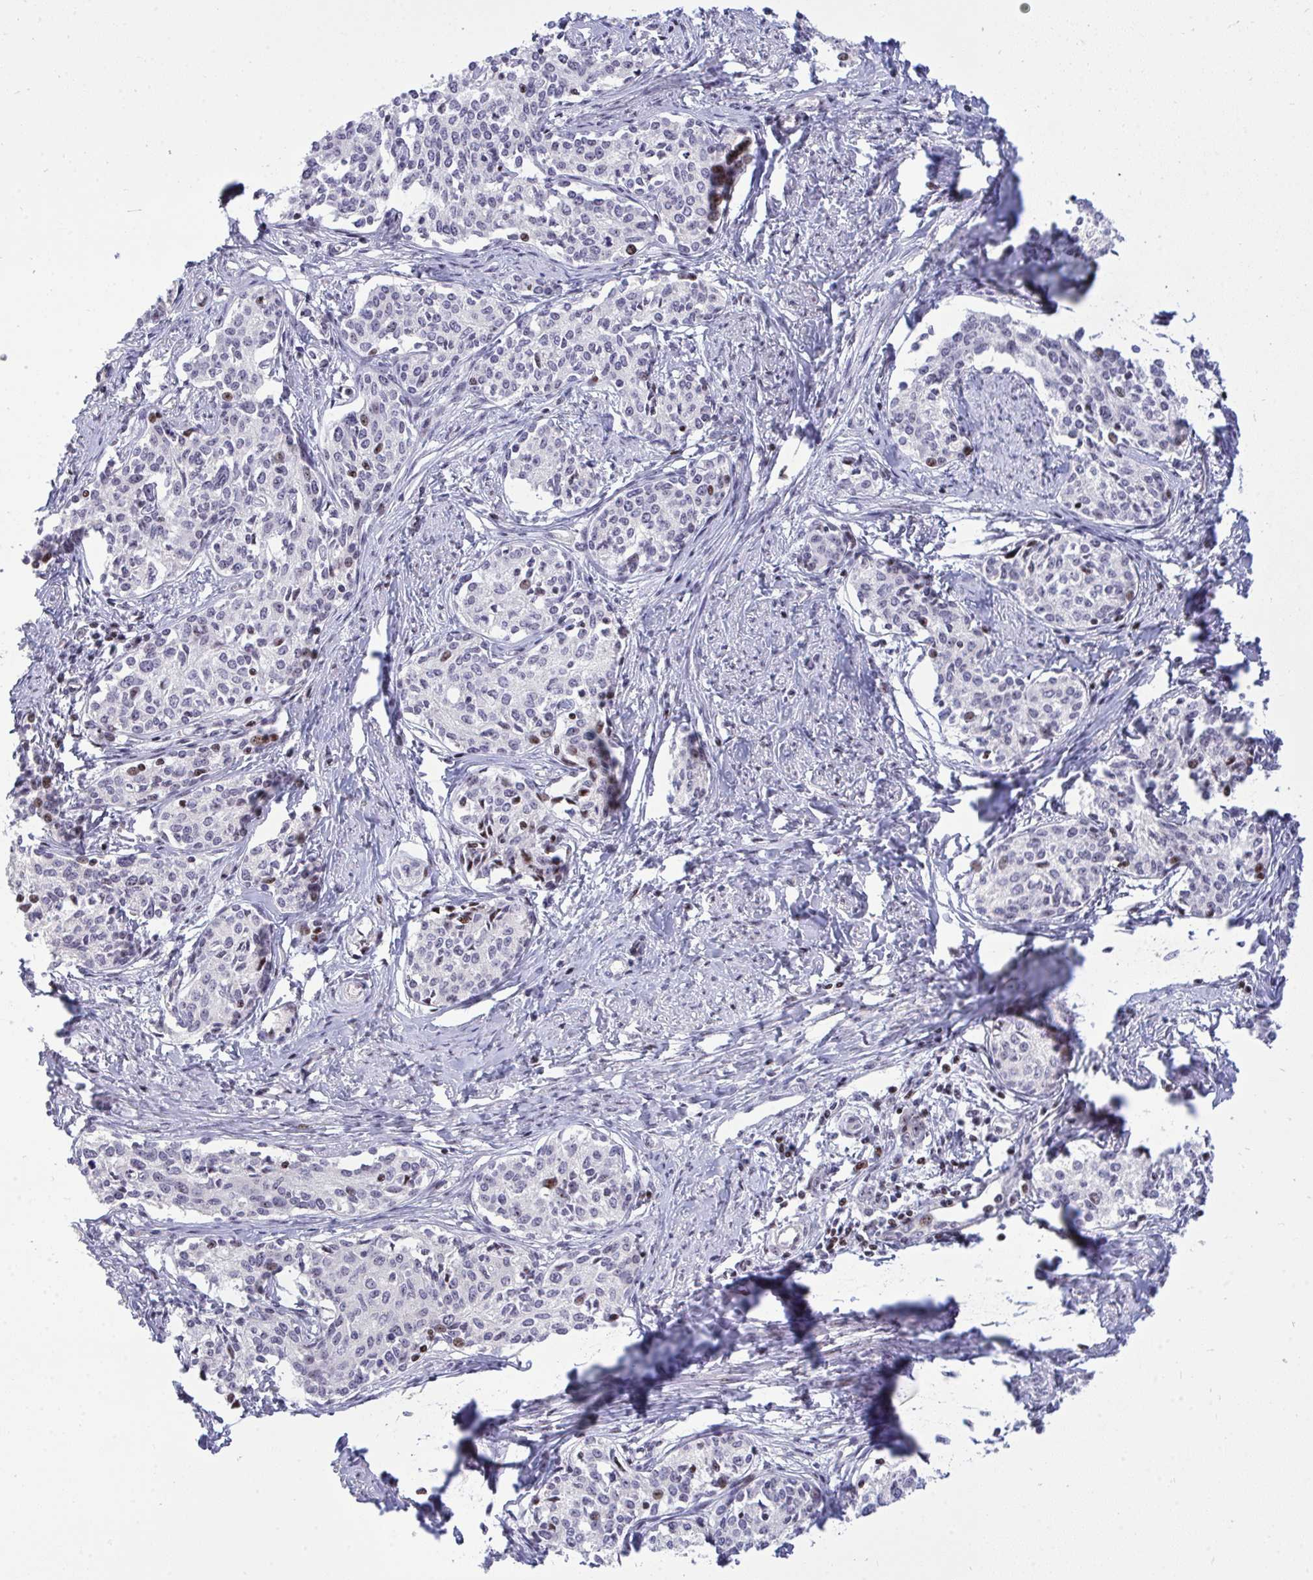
{"staining": {"intensity": "moderate", "quantity": "<25%", "location": "nuclear"}, "tissue": "cervical cancer", "cell_type": "Tumor cells", "image_type": "cancer", "snomed": [{"axis": "morphology", "description": "Squamous cell carcinoma, NOS"}, {"axis": "morphology", "description": "Adenocarcinoma, NOS"}, {"axis": "topography", "description": "Cervix"}], "caption": "The immunohistochemical stain shows moderate nuclear staining in tumor cells of cervical squamous cell carcinoma tissue.", "gene": "PLPPR3", "patient": {"sex": "female", "age": 52}}